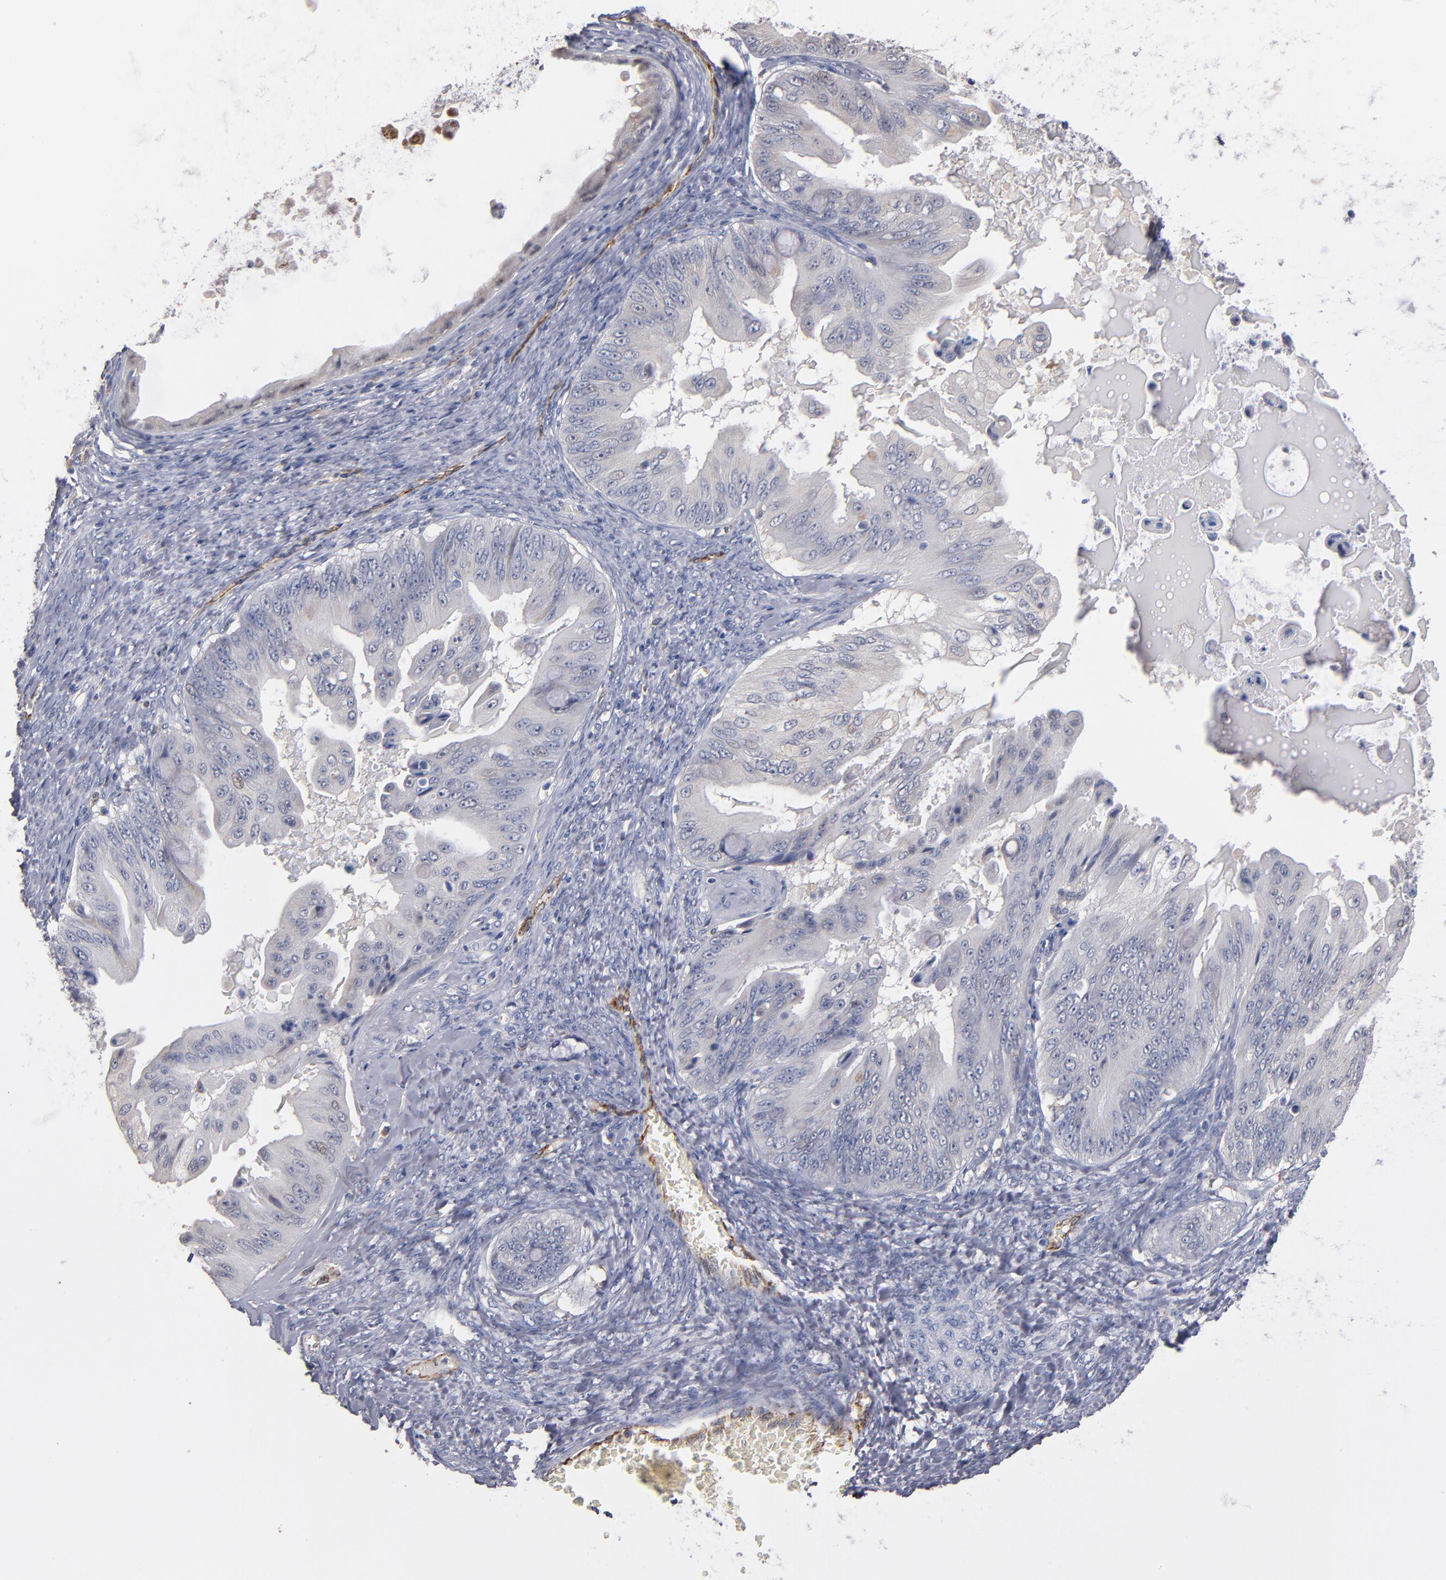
{"staining": {"intensity": "negative", "quantity": "none", "location": "none"}, "tissue": "ovarian cancer", "cell_type": "Tumor cells", "image_type": "cancer", "snomed": [{"axis": "morphology", "description": "Cystadenocarcinoma, mucinous, NOS"}, {"axis": "topography", "description": "Ovary"}], "caption": "The micrograph reveals no staining of tumor cells in mucinous cystadenocarcinoma (ovarian).", "gene": "SELP", "patient": {"sex": "female", "age": 37}}